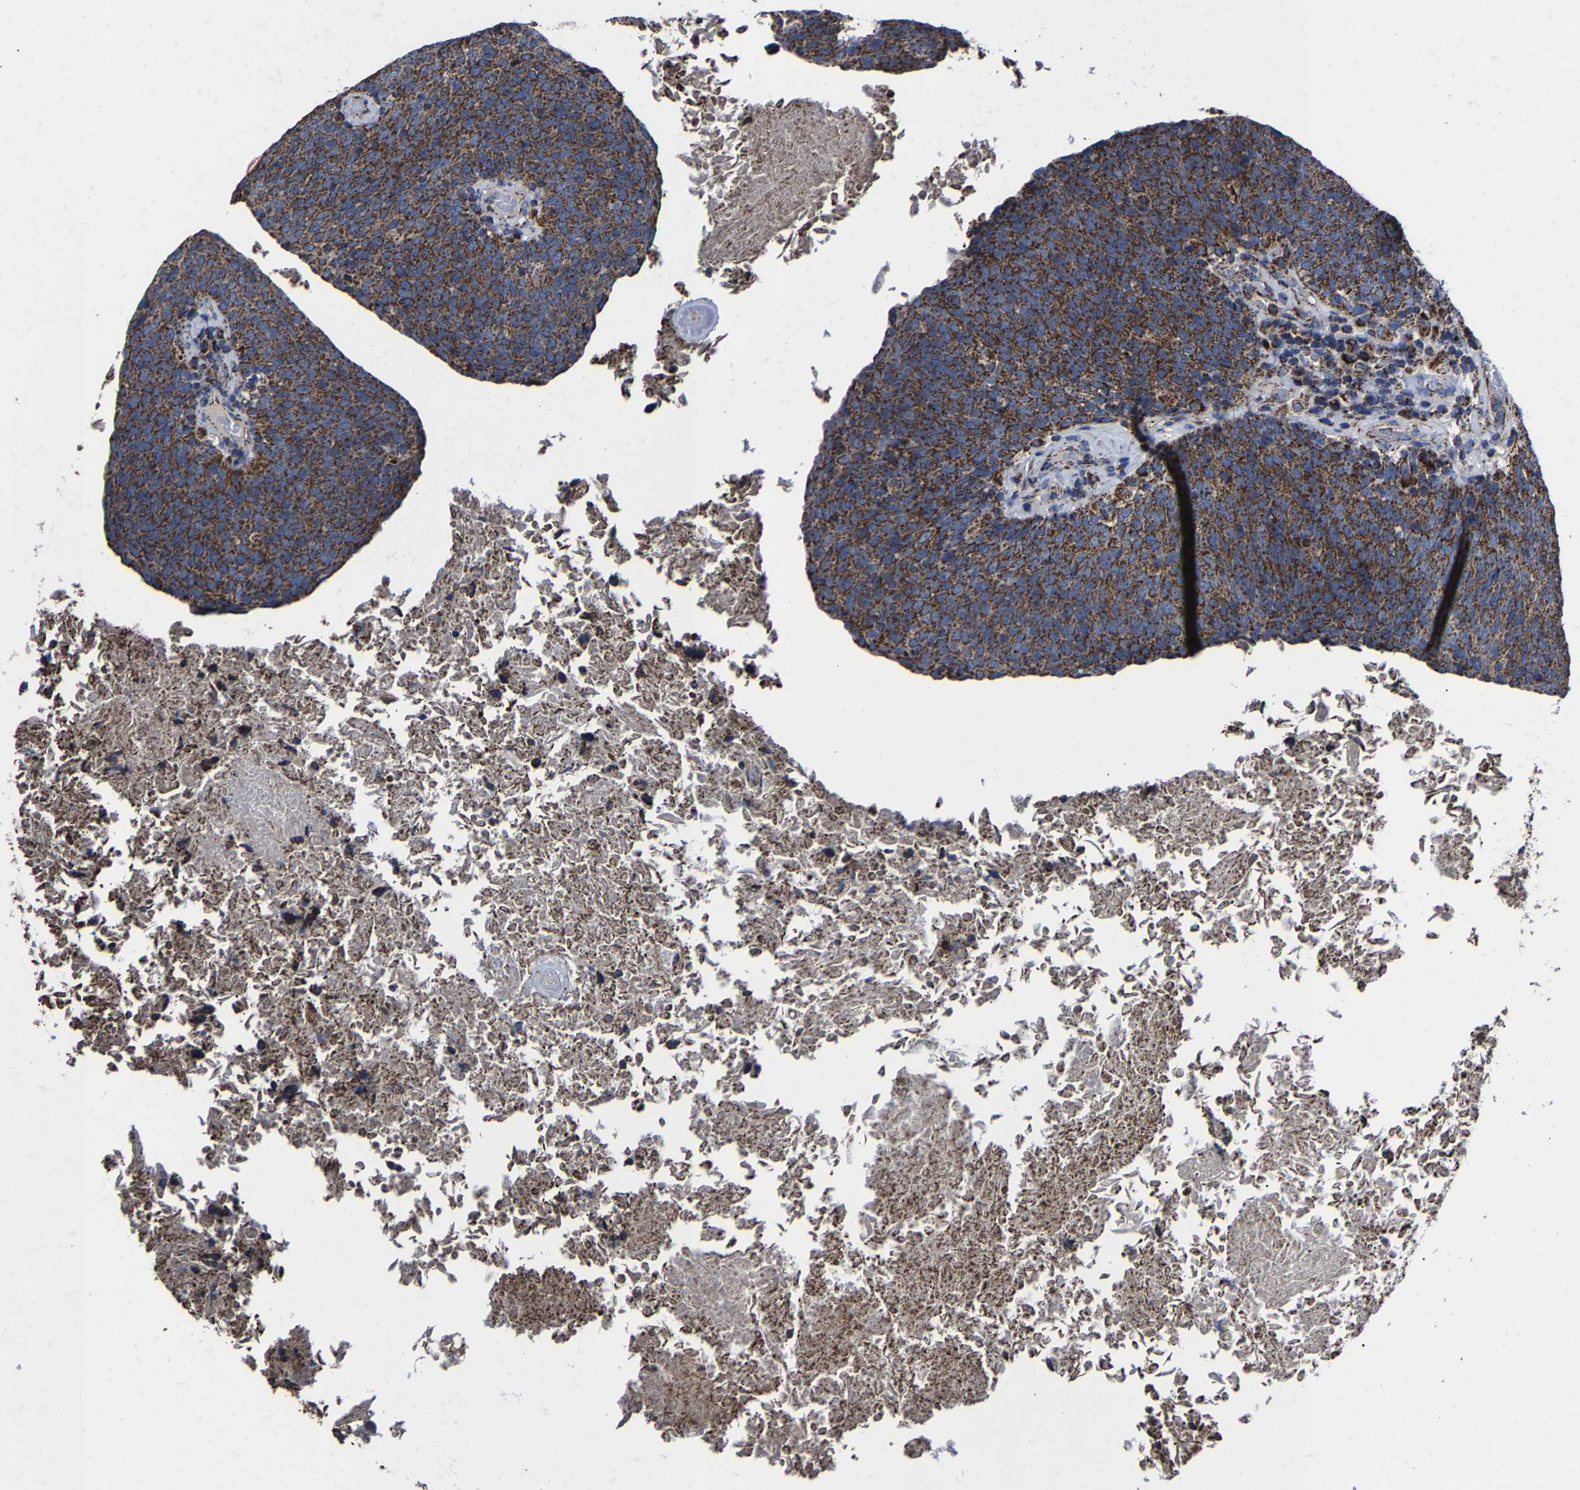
{"staining": {"intensity": "strong", "quantity": ">75%", "location": "cytoplasmic/membranous"}, "tissue": "head and neck cancer", "cell_type": "Tumor cells", "image_type": "cancer", "snomed": [{"axis": "morphology", "description": "Squamous cell carcinoma, NOS"}, {"axis": "morphology", "description": "Squamous cell carcinoma, metastatic, NOS"}, {"axis": "topography", "description": "Lymph node"}, {"axis": "topography", "description": "Head-Neck"}], "caption": "An image of metastatic squamous cell carcinoma (head and neck) stained for a protein exhibits strong cytoplasmic/membranous brown staining in tumor cells.", "gene": "NDUFV3", "patient": {"sex": "male", "age": 62}}